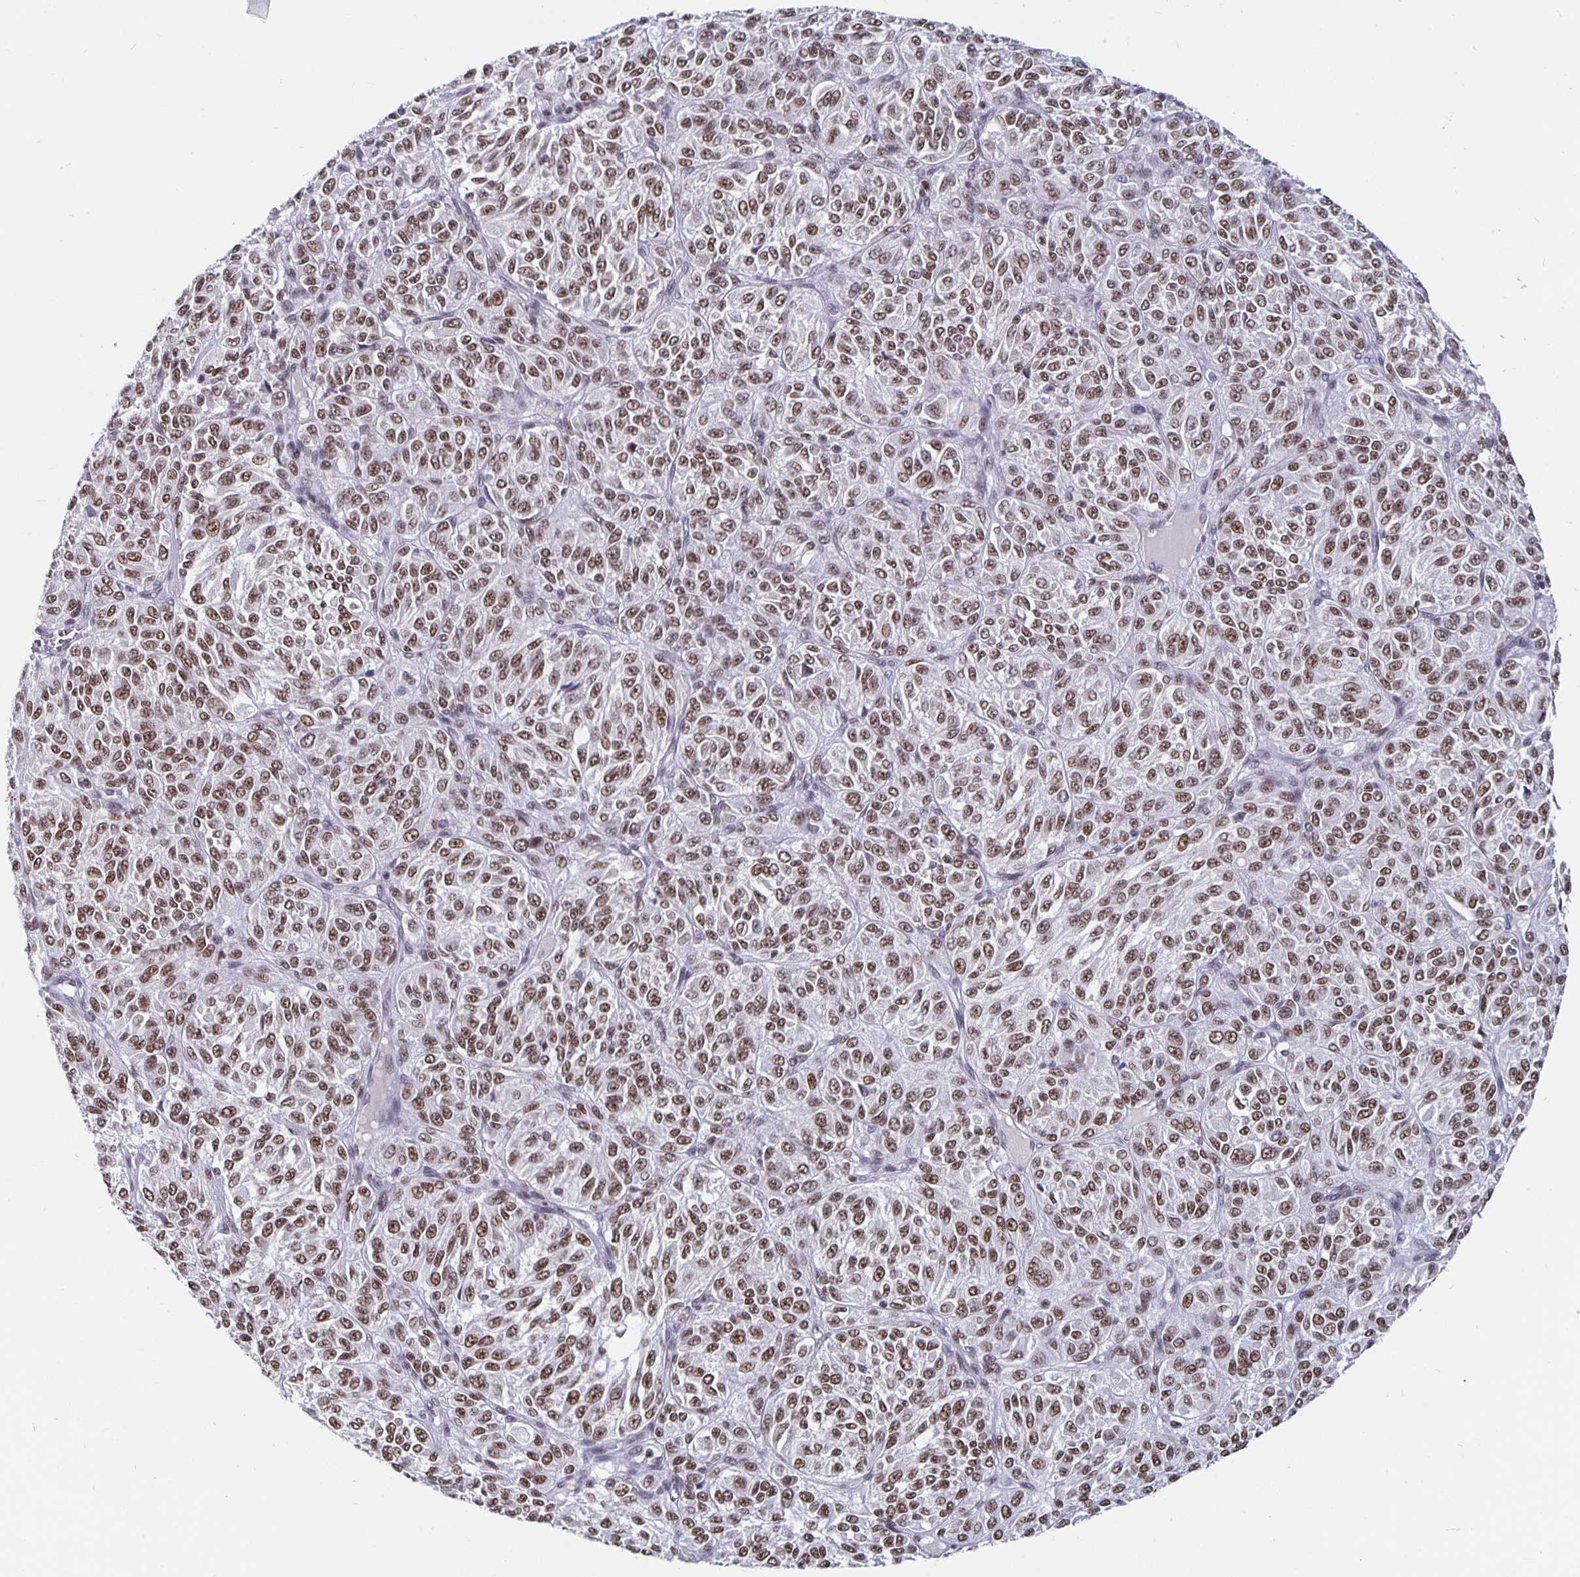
{"staining": {"intensity": "moderate", "quantity": ">75%", "location": "nuclear"}, "tissue": "melanoma", "cell_type": "Tumor cells", "image_type": "cancer", "snomed": [{"axis": "morphology", "description": "Malignant melanoma, Metastatic site"}, {"axis": "topography", "description": "Brain"}], "caption": "This histopathology image reveals melanoma stained with immunohistochemistry (IHC) to label a protein in brown. The nuclear of tumor cells show moderate positivity for the protein. Nuclei are counter-stained blue.", "gene": "PBX2", "patient": {"sex": "female", "age": 56}}